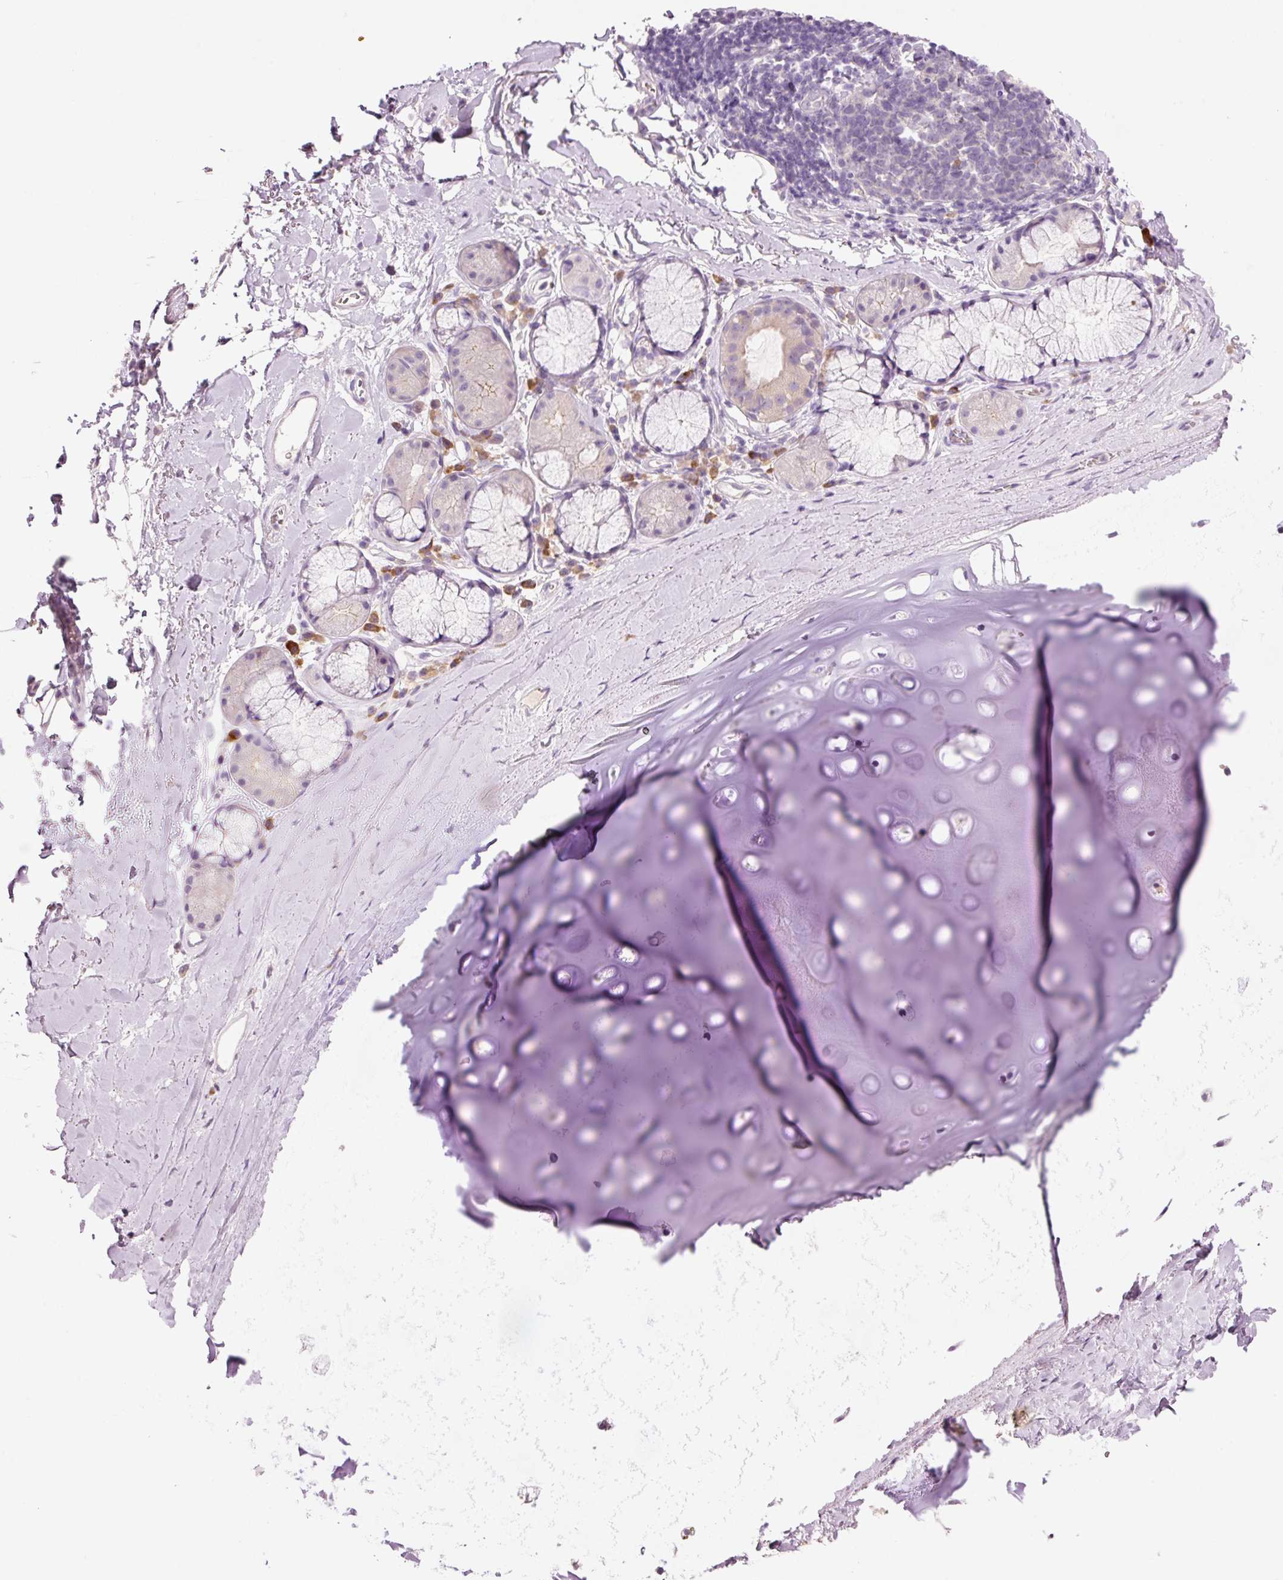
{"staining": {"intensity": "negative", "quantity": "none", "location": "none"}, "tissue": "adipose tissue", "cell_type": "Adipocytes", "image_type": "normal", "snomed": [{"axis": "morphology", "description": "Normal tissue, NOS"}, {"axis": "topography", "description": "Cartilage tissue"}, {"axis": "topography", "description": "Bronchus"}], "caption": "Immunohistochemistry (IHC) photomicrograph of unremarkable adipose tissue stained for a protein (brown), which exhibits no positivity in adipocytes. (Immunohistochemistry, brightfield microscopy, high magnification).", "gene": "TENT5C", "patient": {"sex": "male", "age": 58}}